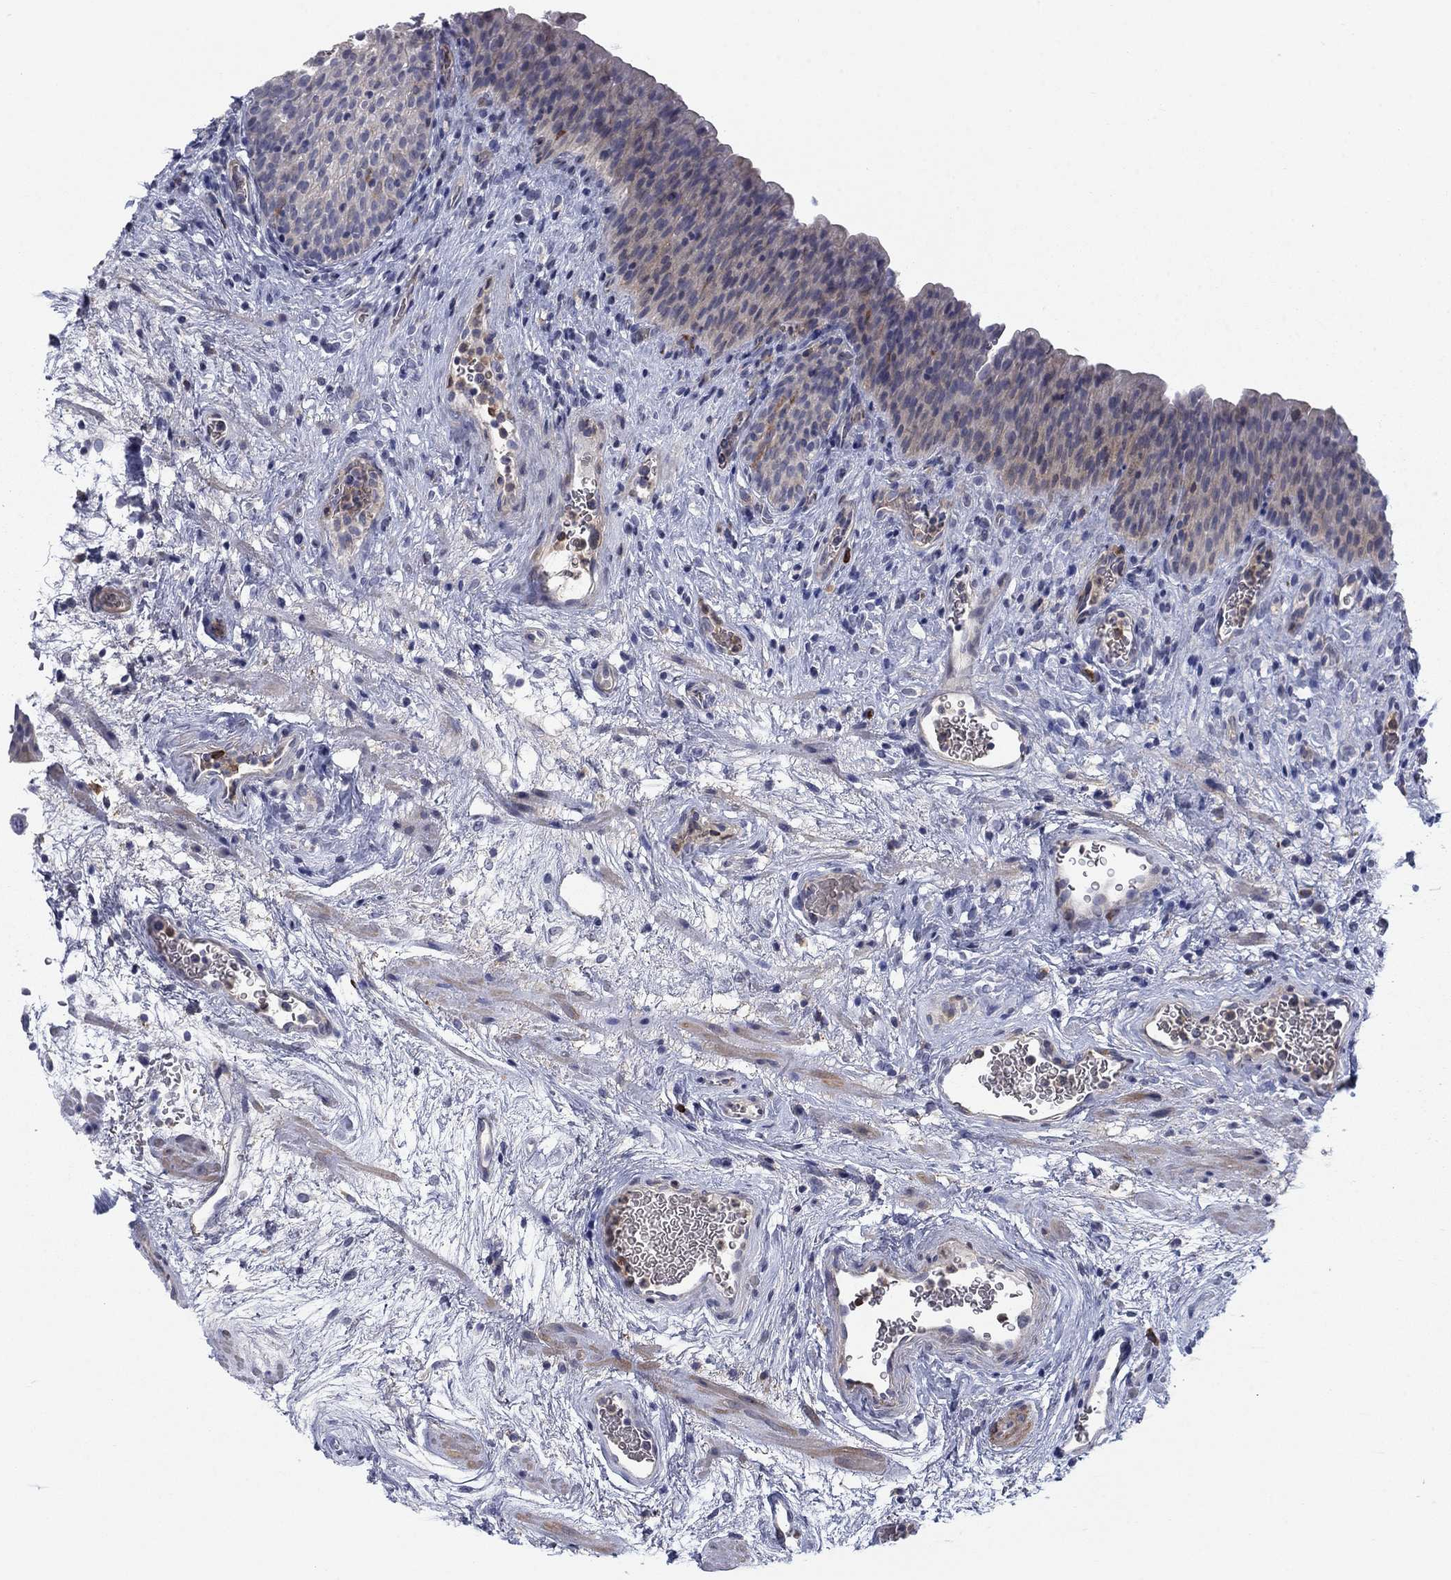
{"staining": {"intensity": "weak", "quantity": "25%-75%", "location": "cytoplasmic/membranous"}, "tissue": "urinary bladder", "cell_type": "Urothelial cells", "image_type": "normal", "snomed": [{"axis": "morphology", "description": "Normal tissue, NOS"}, {"axis": "topography", "description": "Urinary bladder"}], "caption": "IHC histopathology image of benign urinary bladder: urinary bladder stained using IHC shows low levels of weak protein expression localized specifically in the cytoplasmic/membranous of urothelial cells, appearing as a cytoplasmic/membranous brown color.", "gene": "KIF15", "patient": {"sex": "male", "age": 76}}